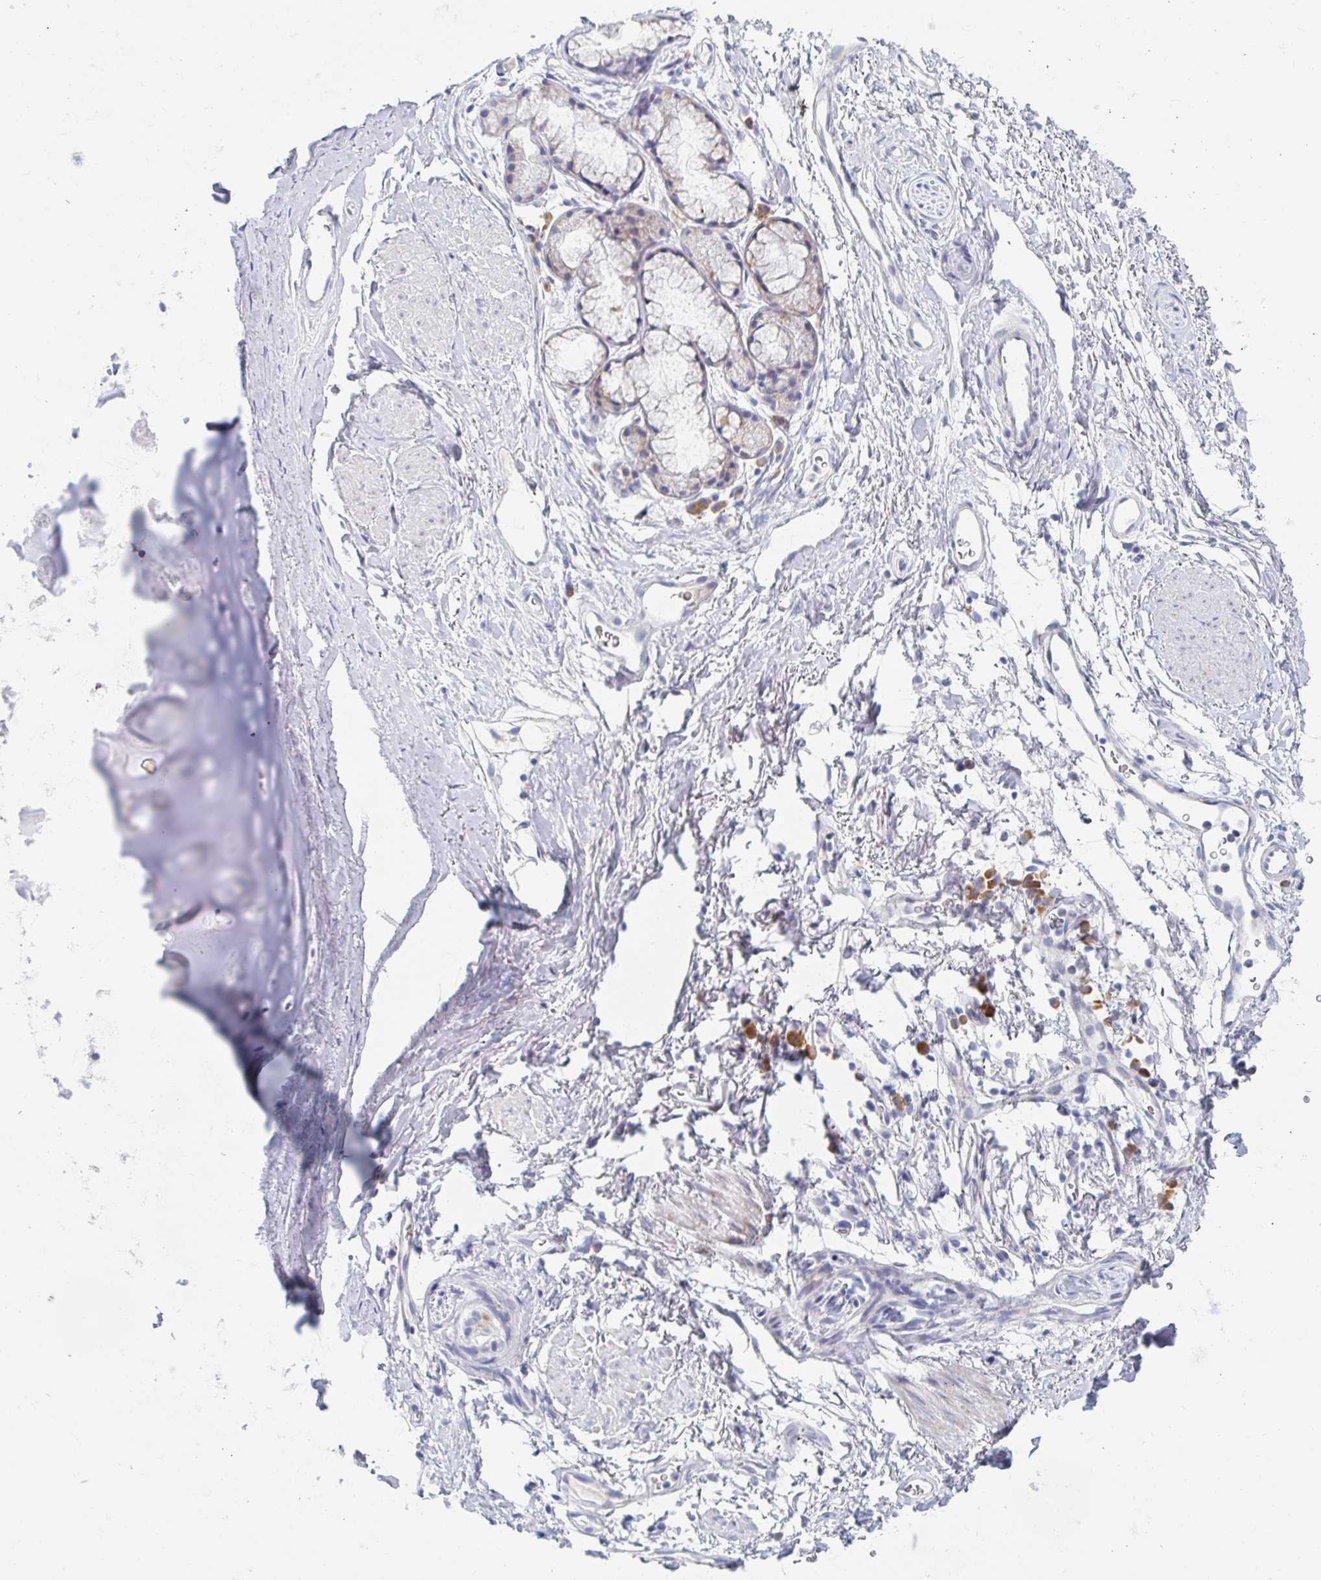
{"staining": {"intensity": "negative", "quantity": "none", "location": "none"}, "tissue": "adipose tissue", "cell_type": "Adipocytes", "image_type": "normal", "snomed": [{"axis": "morphology", "description": "Normal tissue, NOS"}, {"axis": "topography", "description": "Lymph node"}, {"axis": "topography", "description": "Cartilage tissue"}, {"axis": "topography", "description": "Bronchus"}], "caption": "Adipocytes show no significant protein staining in benign adipose tissue. Nuclei are stained in blue.", "gene": "MYLK2", "patient": {"sex": "female", "age": 70}}